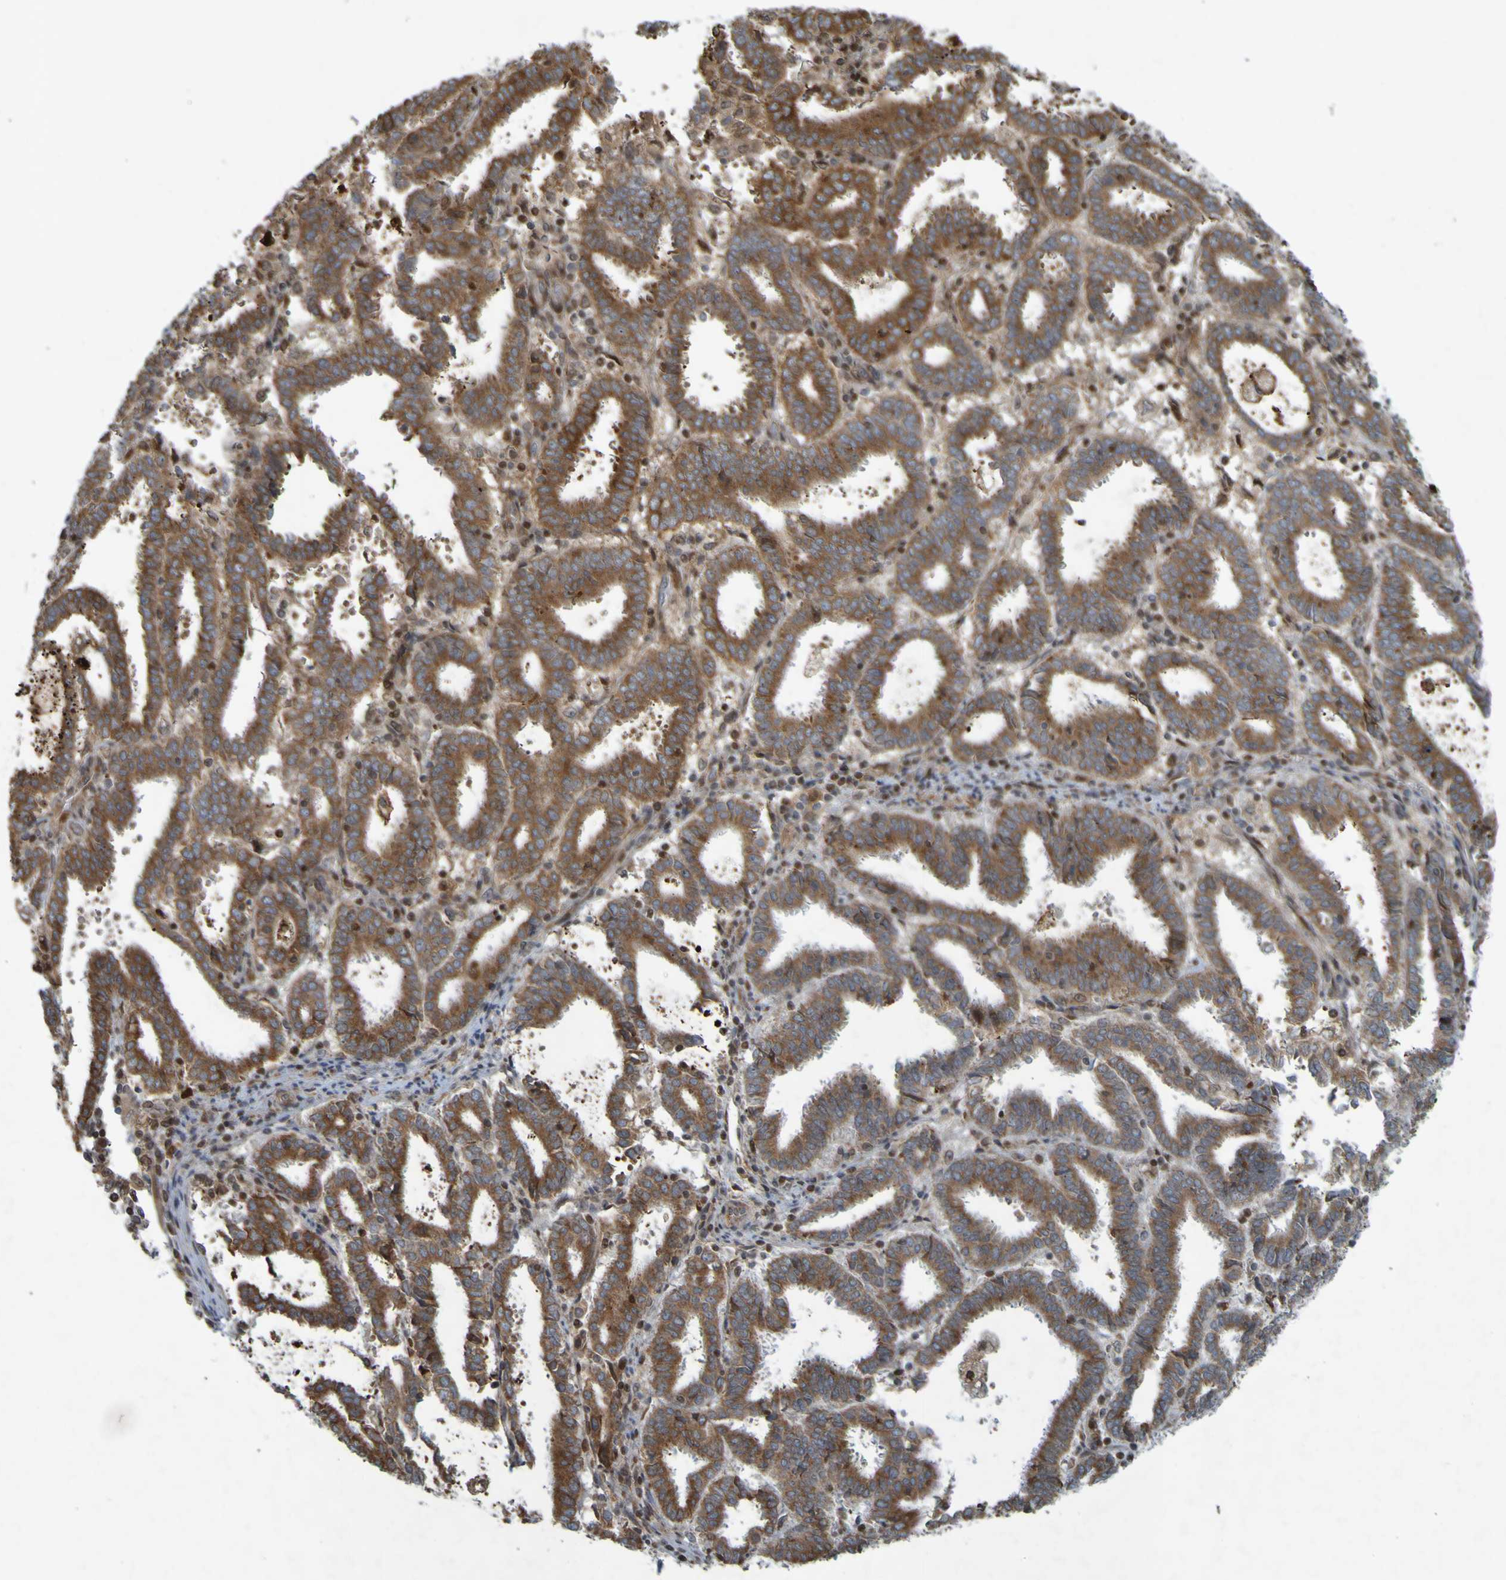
{"staining": {"intensity": "moderate", "quantity": ">75%", "location": "cytoplasmic/membranous"}, "tissue": "endometrial cancer", "cell_type": "Tumor cells", "image_type": "cancer", "snomed": [{"axis": "morphology", "description": "Adenocarcinoma, NOS"}, {"axis": "topography", "description": "Uterus"}], "caption": "There is medium levels of moderate cytoplasmic/membranous staining in tumor cells of adenocarcinoma (endometrial), as demonstrated by immunohistochemical staining (brown color).", "gene": "GUCY1A1", "patient": {"sex": "female", "age": 83}}